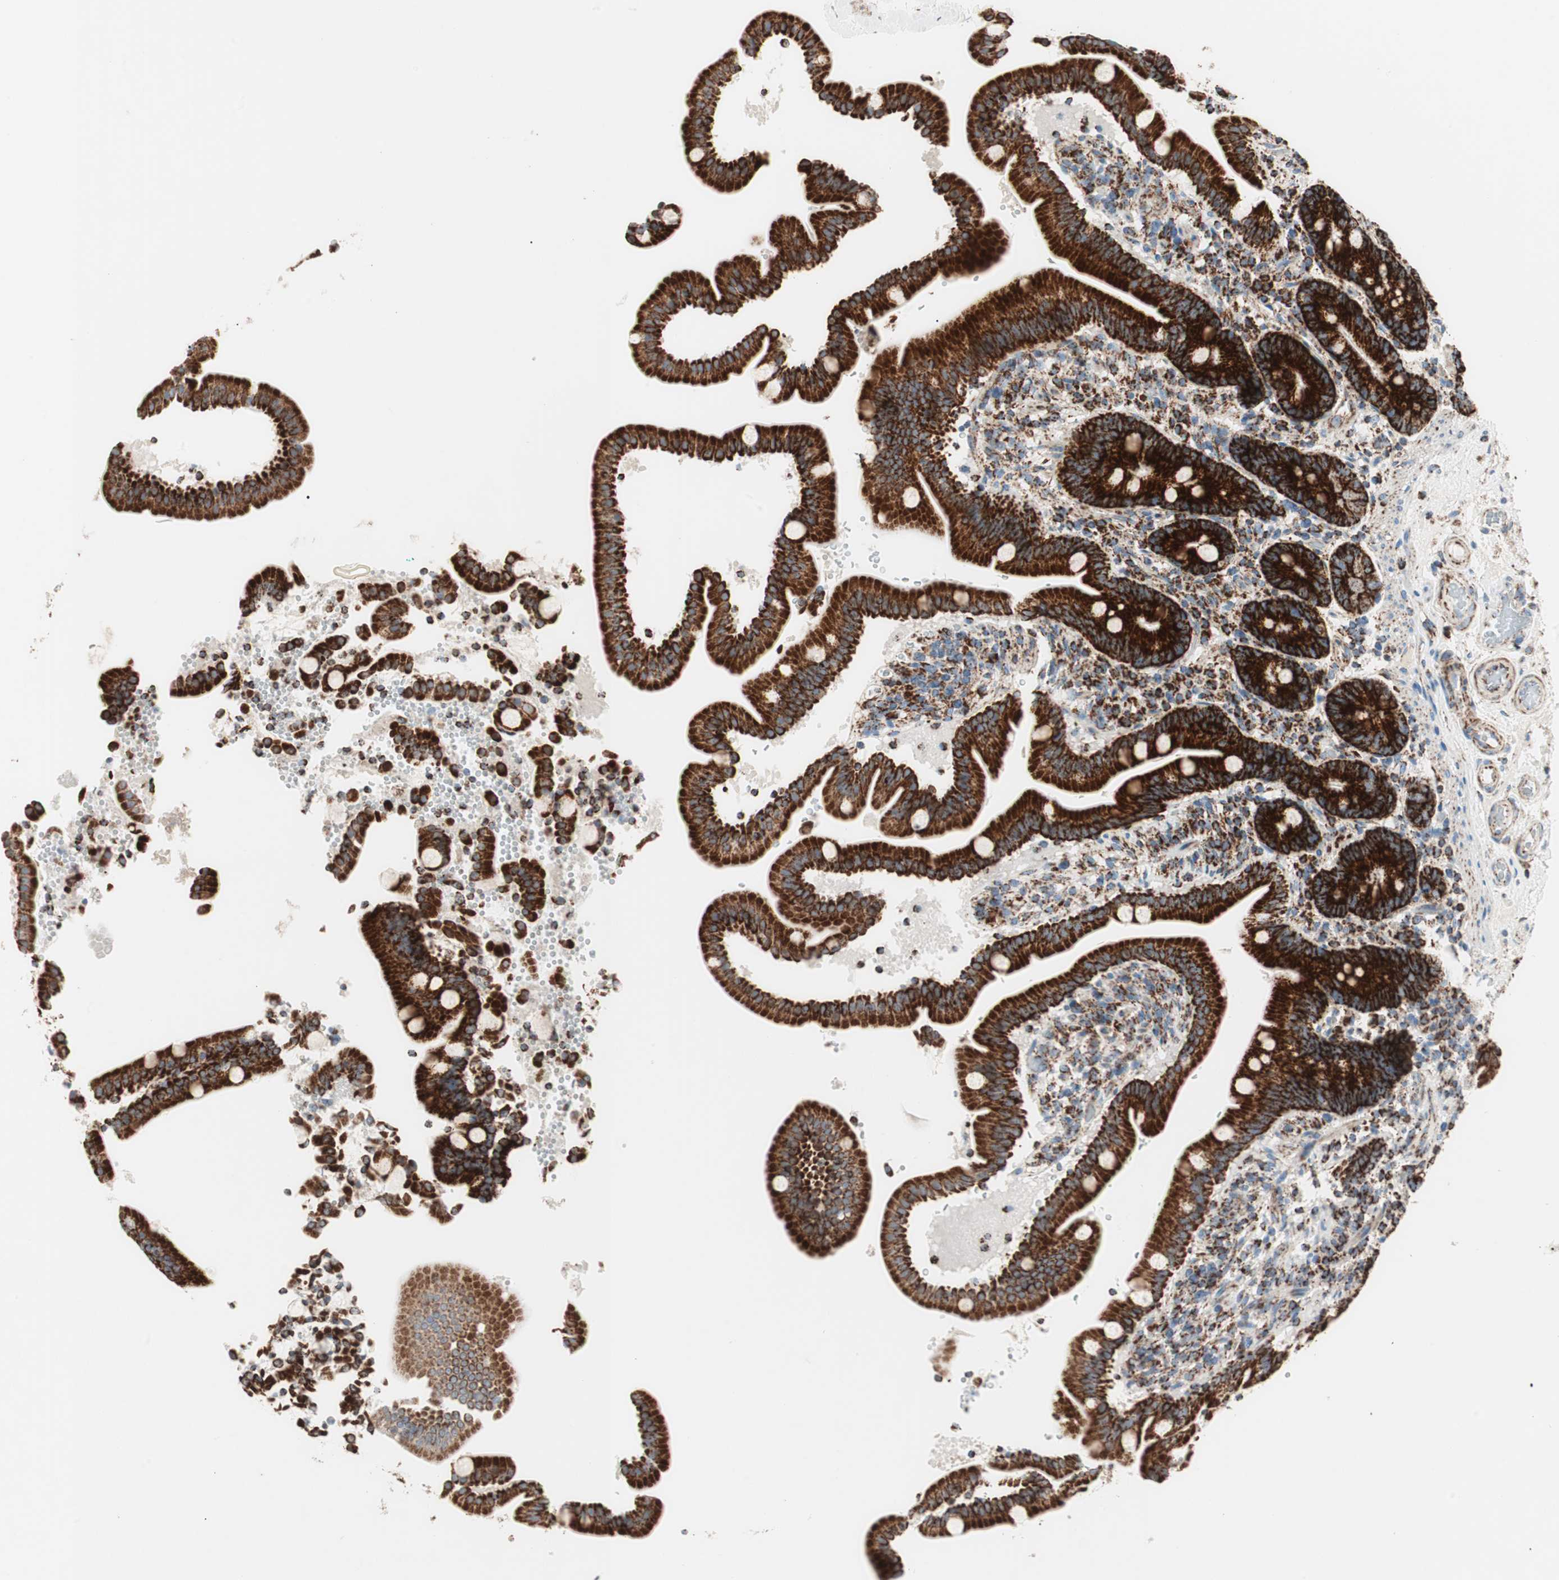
{"staining": {"intensity": "strong", "quantity": ">75%", "location": "cytoplasmic/membranous"}, "tissue": "duodenum", "cell_type": "Glandular cells", "image_type": "normal", "snomed": [{"axis": "morphology", "description": "Normal tissue, NOS"}, {"axis": "topography", "description": "Duodenum"}], "caption": "Immunohistochemistry image of benign duodenum: human duodenum stained using immunohistochemistry reveals high levels of strong protein expression localized specifically in the cytoplasmic/membranous of glandular cells, appearing as a cytoplasmic/membranous brown color.", "gene": "TOMM20", "patient": {"sex": "male", "age": 54}}